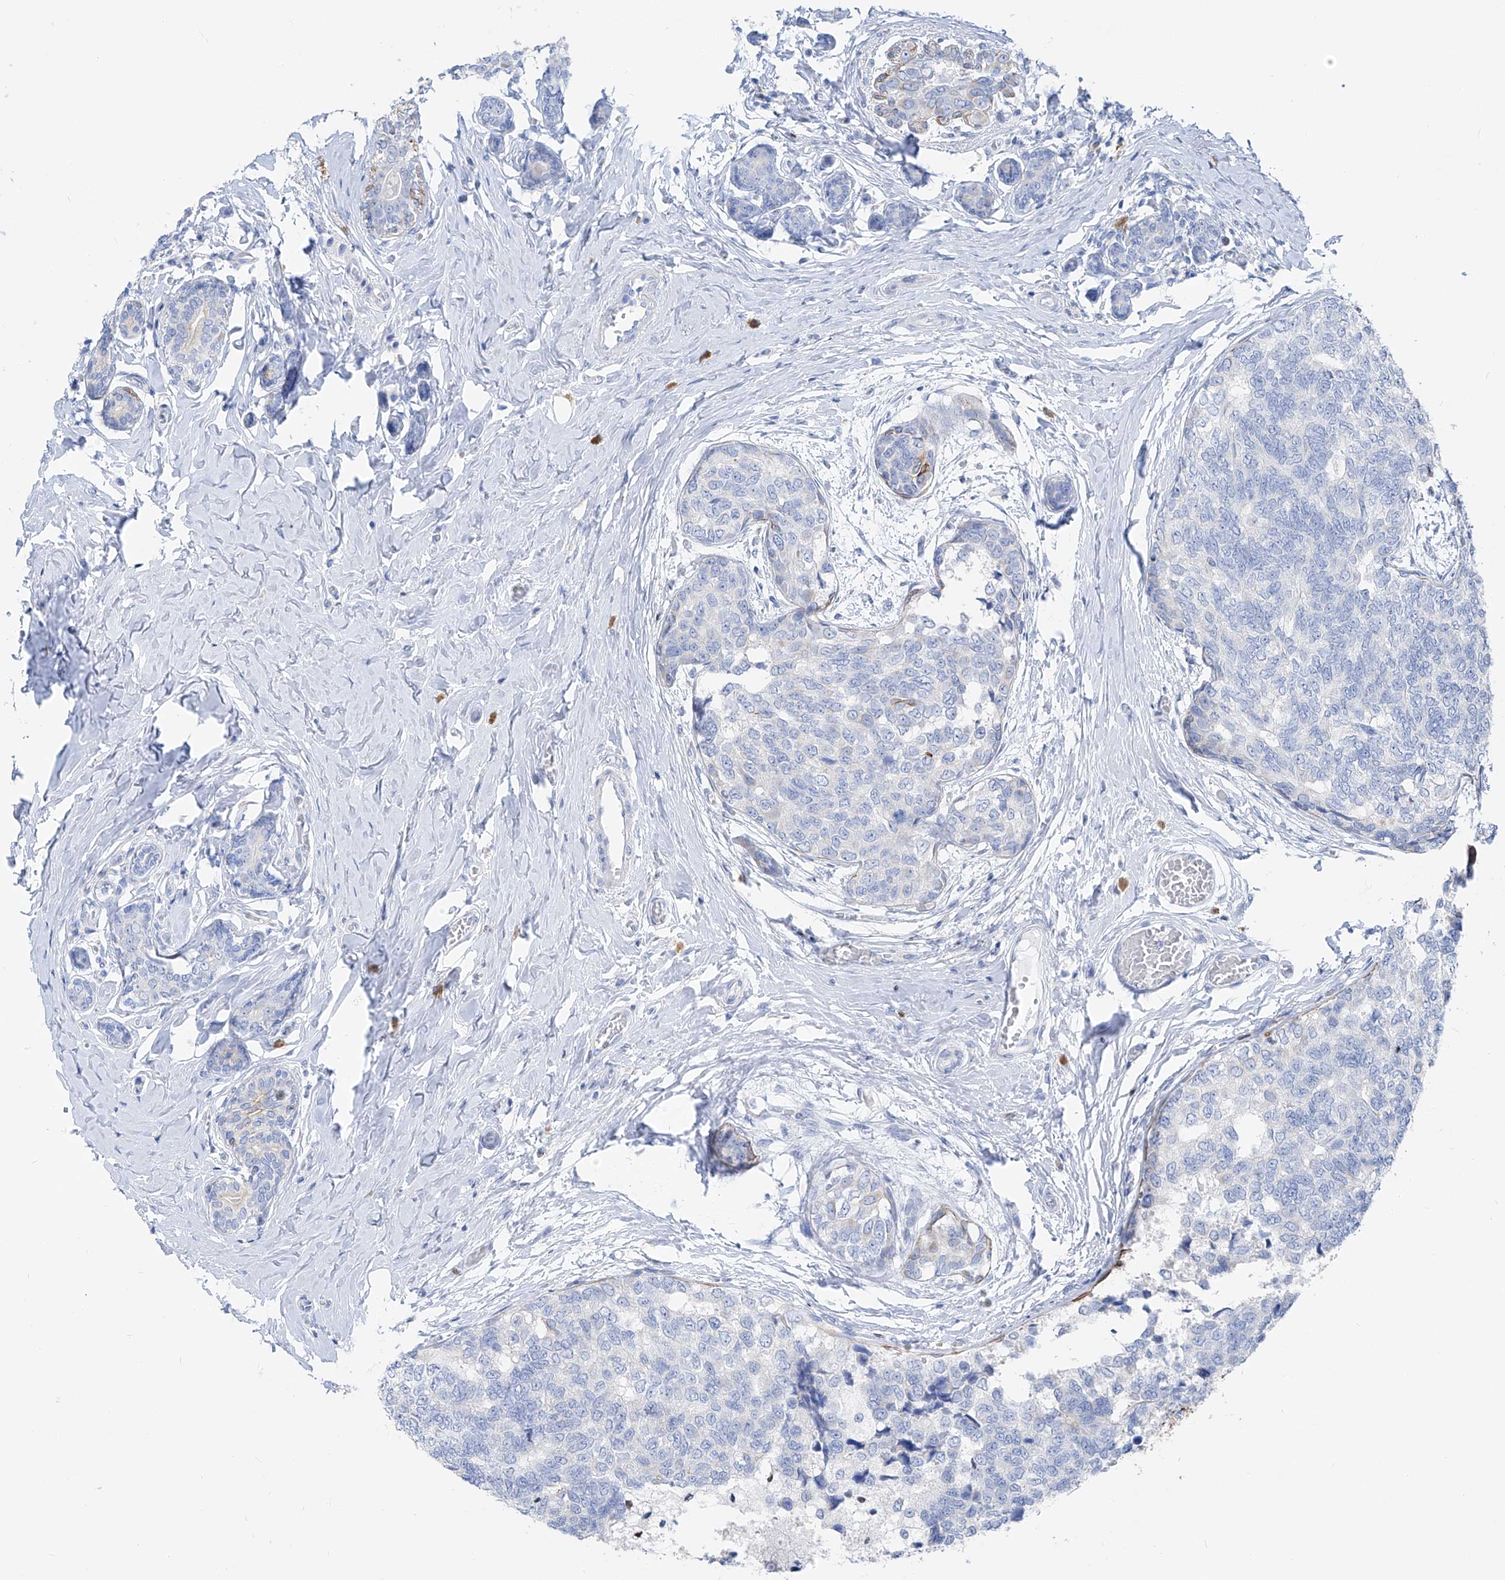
{"staining": {"intensity": "negative", "quantity": "none", "location": "none"}, "tissue": "breast cancer", "cell_type": "Tumor cells", "image_type": "cancer", "snomed": [{"axis": "morphology", "description": "Normal tissue, NOS"}, {"axis": "morphology", "description": "Duct carcinoma"}, {"axis": "topography", "description": "Breast"}], "caption": "The immunohistochemistry micrograph has no significant expression in tumor cells of breast invasive ductal carcinoma tissue.", "gene": "FRS3", "patient": {"sex": "female", "age": 43}}